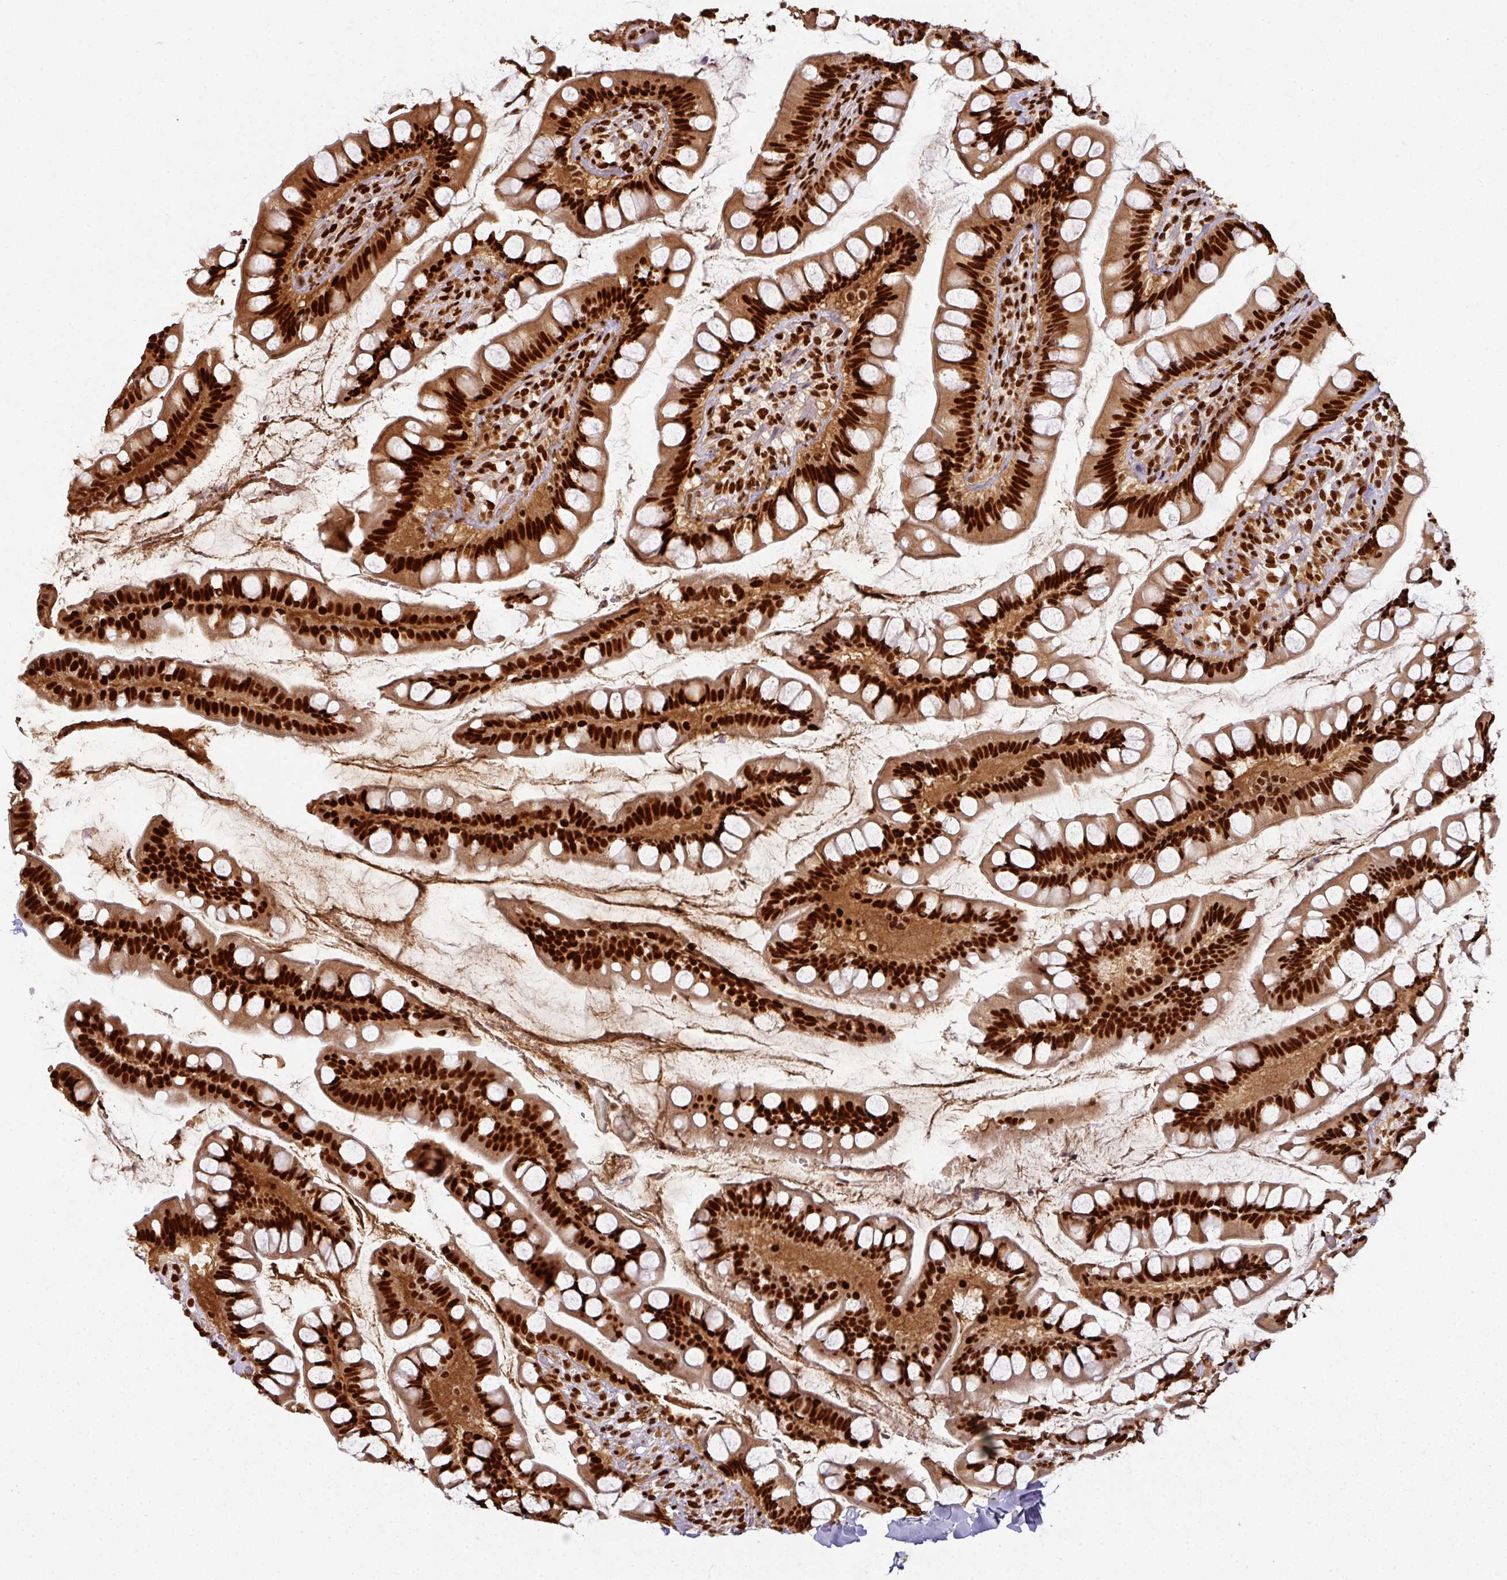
{"staining": {"intensity": "strong", "quantity": ">75%", "location": "cytoplasmic/membranous,nuclear"}, "tissue": "small intestine", "cell_type": "Glandular cells", "image_type": "normal", "snomed": [{"axis": "morphology", "description": "Normal tissue, NOS"}, {"axis": "topography", "description": "Small intestine"}], "caption": "A micrograph showing strong cytoplasmic/membranous,nuclear positivity in about >75% of glandular cells in normal small intestine, as visualized by brown immunohistochemical staining.", "gene": "SIK3", "patient": {"sex": "male", "age": 70}}